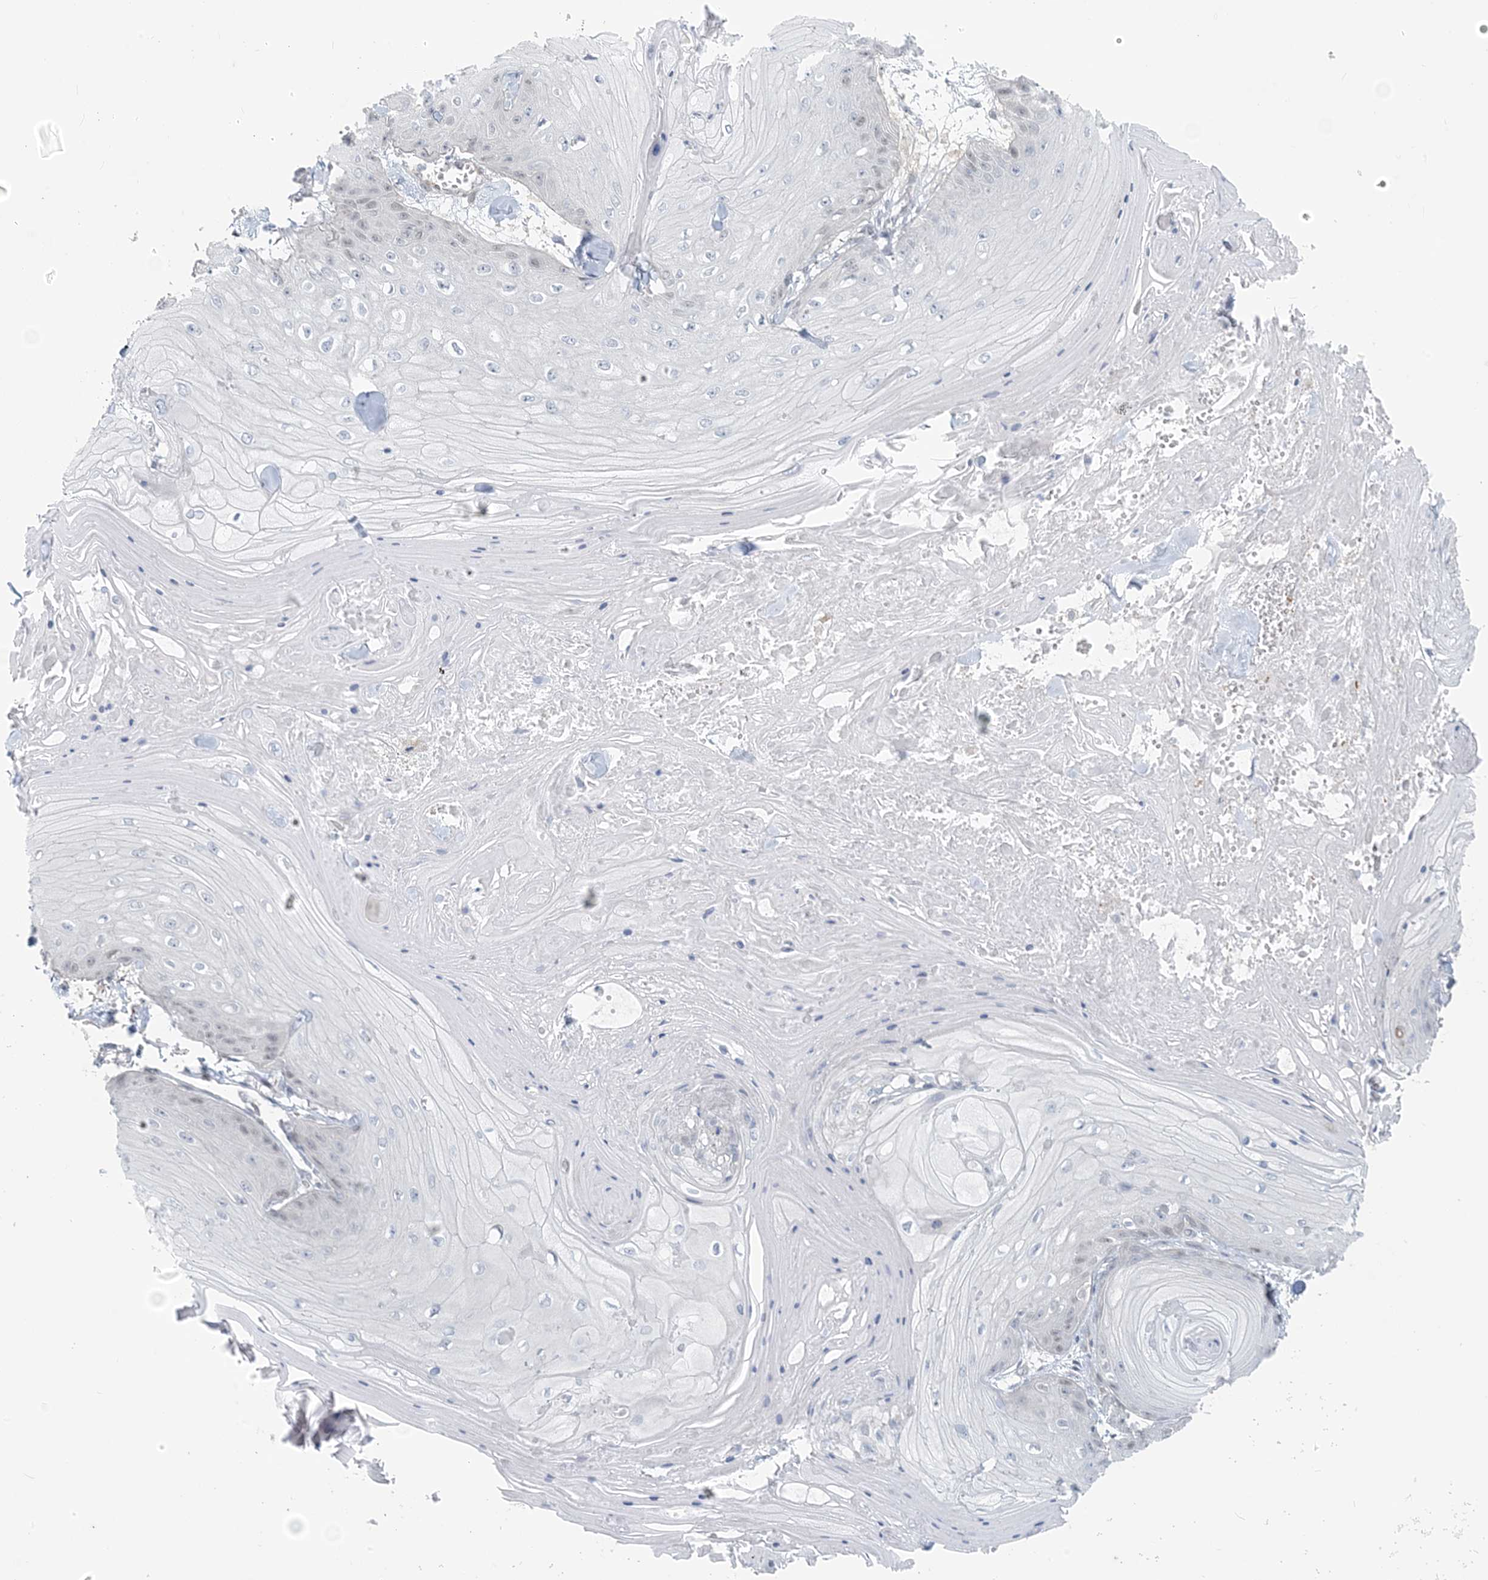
{"staining": {"intensity": "negative", "quantity": "none", "location": "none"}, "tissue": "skin cancer", "cell_type": "Tumor cells", "image_type": "cancer", "snomed": [{"axis": "morphology", "description": "Squamous cell carcinoma, NOS"}, {"axis": "topography", "description": "Skin"}], "caption": "High power microscopy photomicrograph of an immunohistochemistry photomicrograph of skin cancer, revealing no significant positivity in tumor cells.", "gene": "ZC3H12A", "patient": {"sex": "male", "age": 74}}